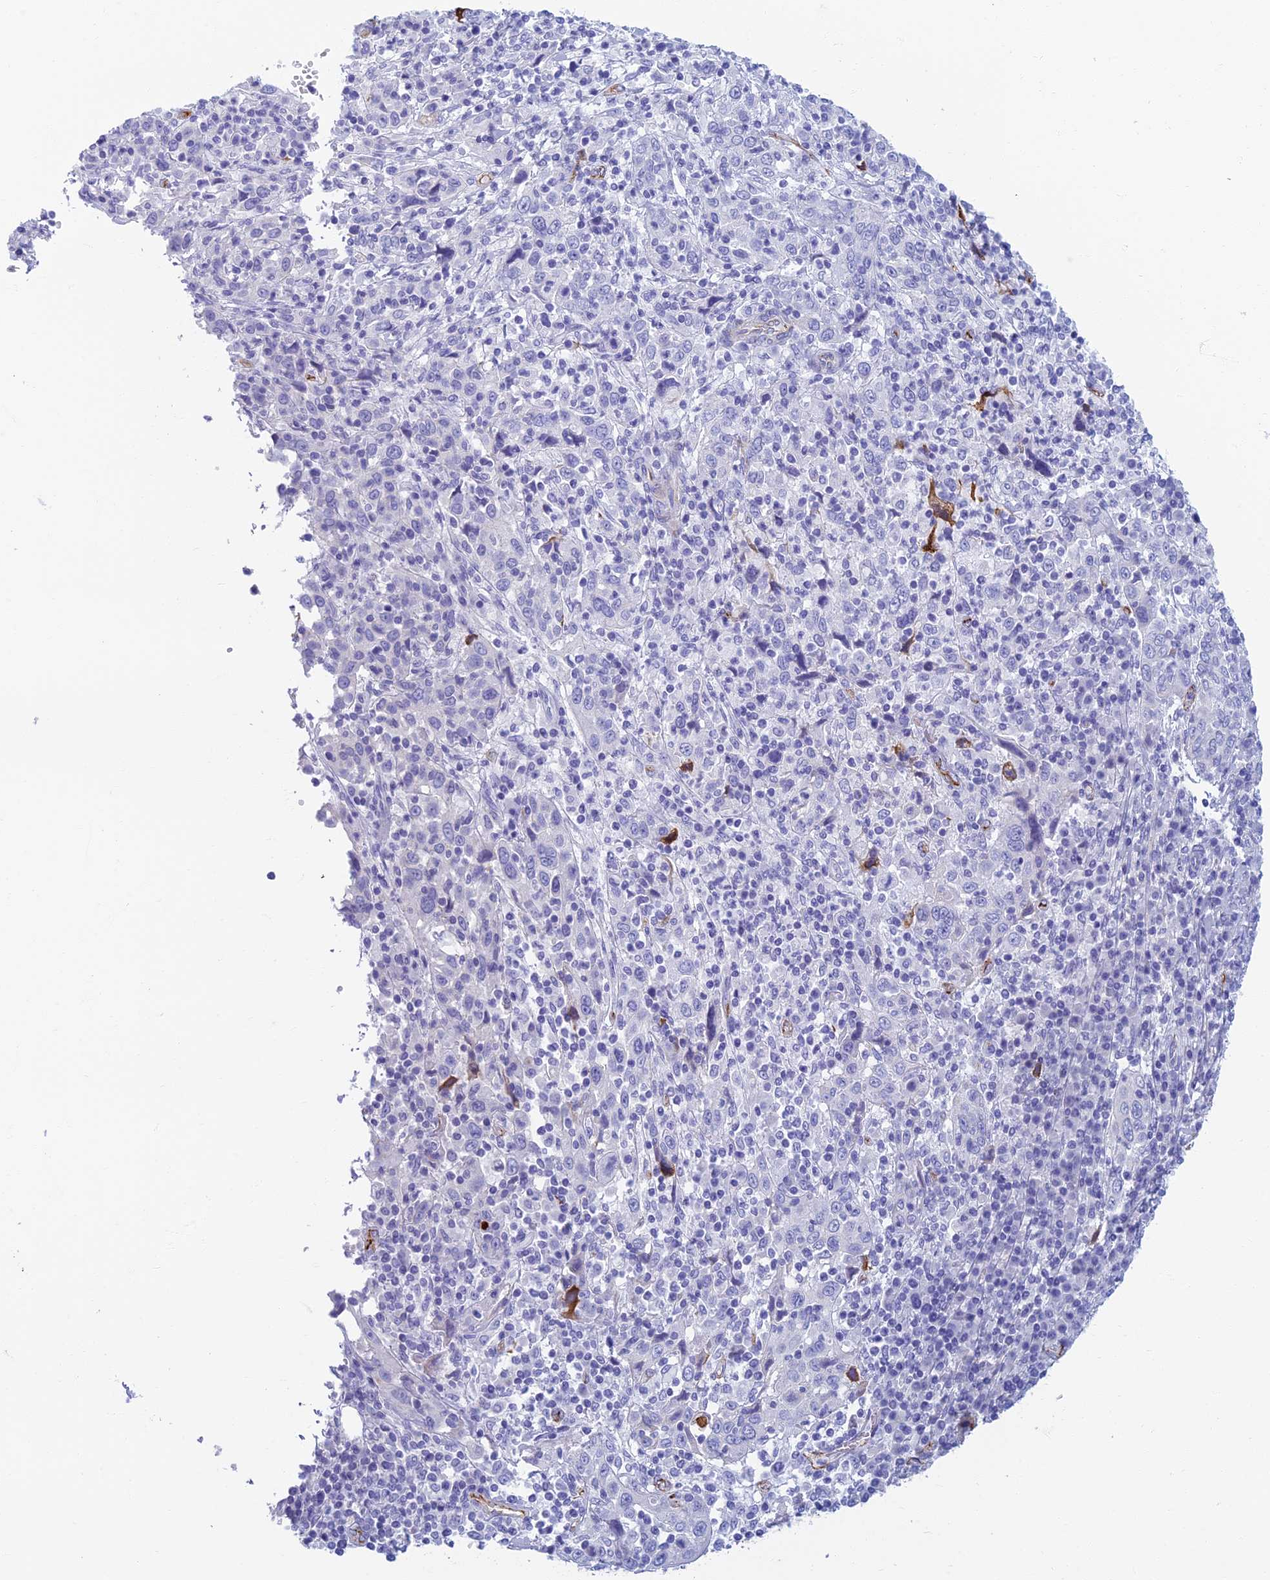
{"staining": {"intensity": "negative", "quantity": "none", "location": "none"}, "tissue": "cervical cancer", "cell_type": "Tumor cells", "image_type": "cancer", "snomed": [{"axis": "morphology", "description": "Squamous cell carcinoma, NOS"}, {"axis": "topography", "description": "Cervix"}], "caption": "Histopathology image shows no protein expression in tumor cells of squamous cell carcinoma (cervical) tissue.", "gene": "ETFRF1", "patient": {"sex": "female", "age": 46}}